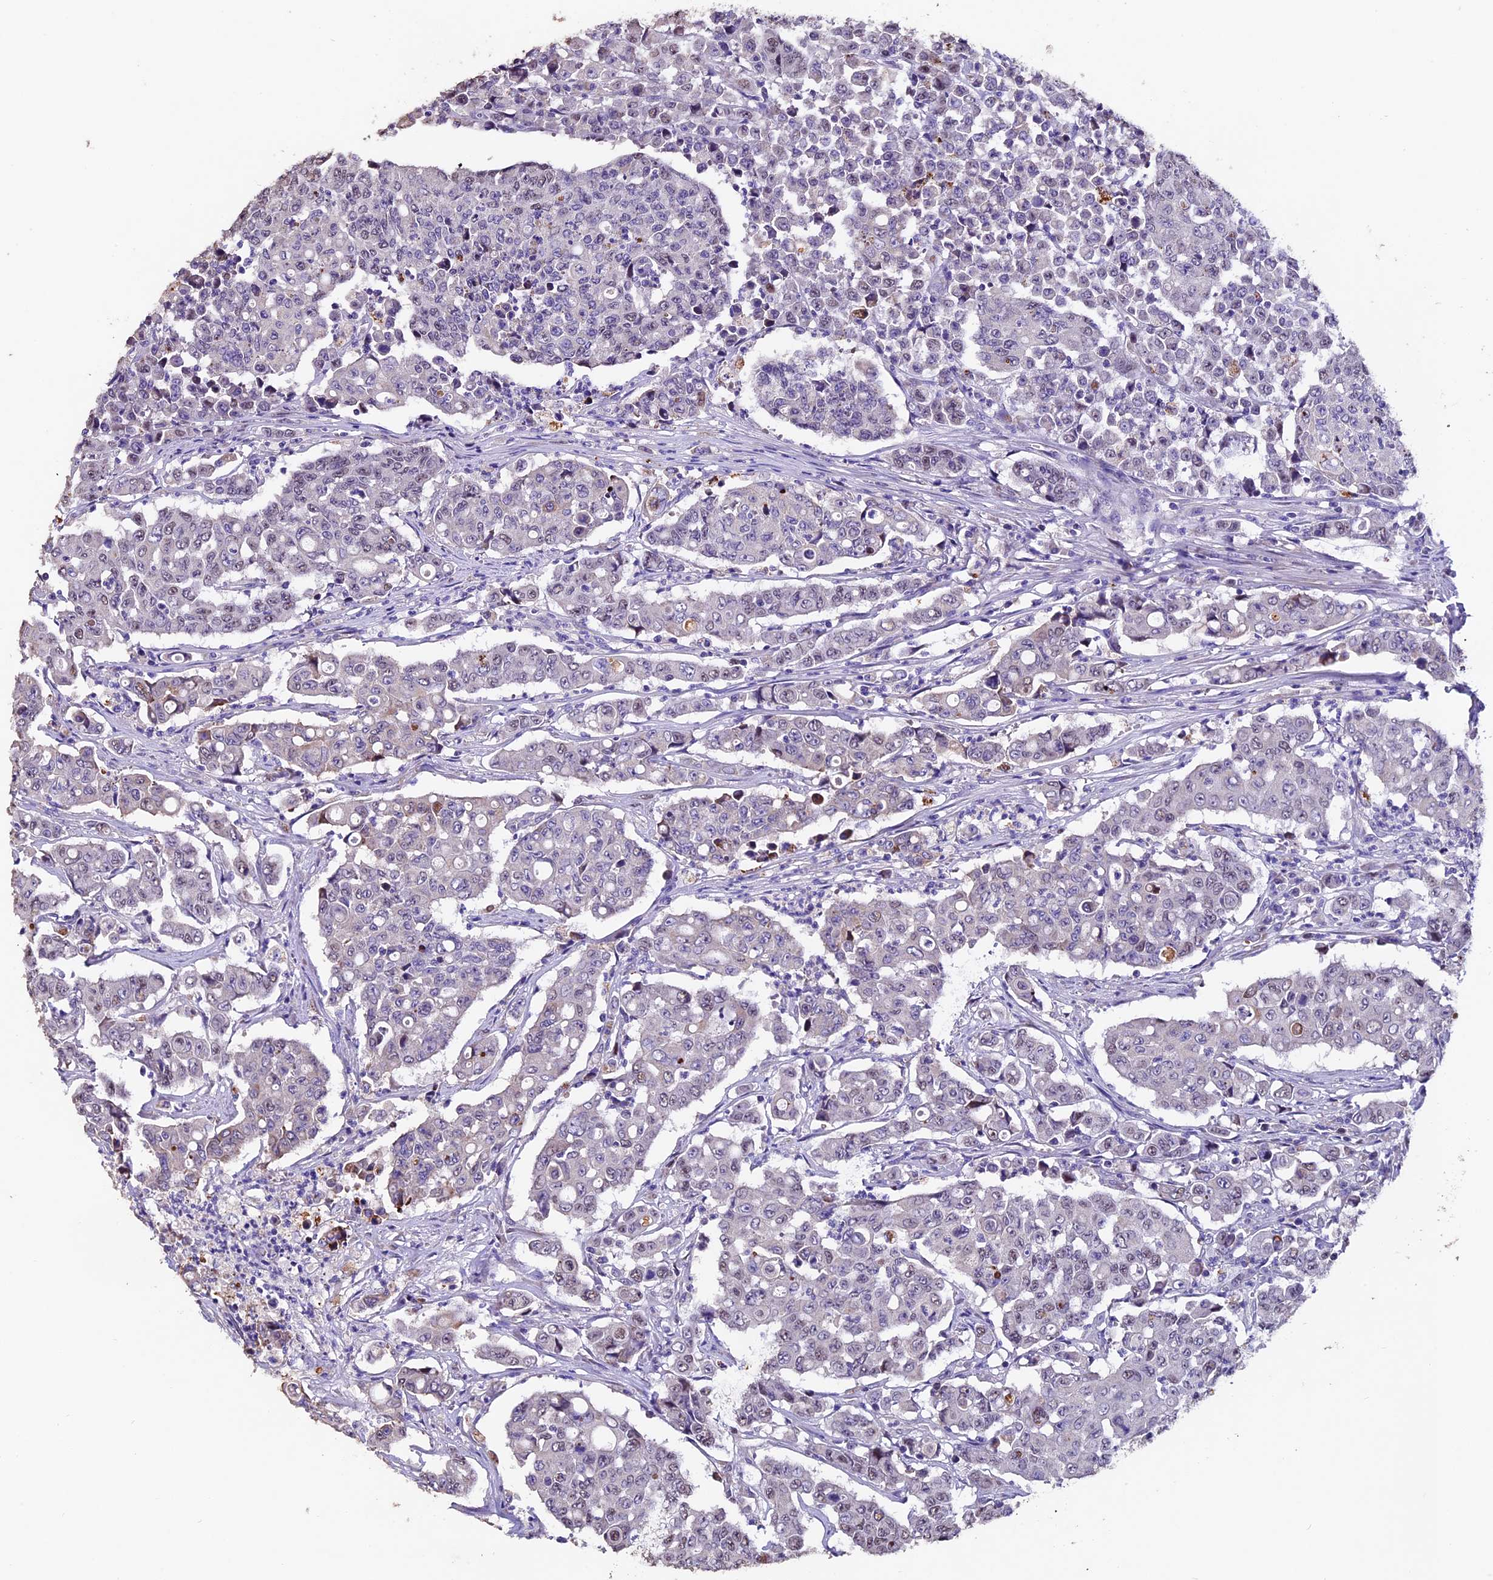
{"staining": {"intensity": "weak", "quantity": "<25%", "location": "cytoplasmic/membranous"}, "tissue": "colorectal cancer", "cell_type": "Tumor cells", "image_type": "cancer", "snomed": [{"axis": "morphology", "description": "Adenocarcinoma, NOS"}, {"axis": "topography", "description": "Colon"}], "caption": "The micrograph shows no staining of tumor cells in adenocarcinoma (colorectal). The staining is performed using DAB brown chromogen with nuclei counter-stained in using hematoxylin.", "gene": "FBXW9", "patient": {"sex": "male", "age": 51}}